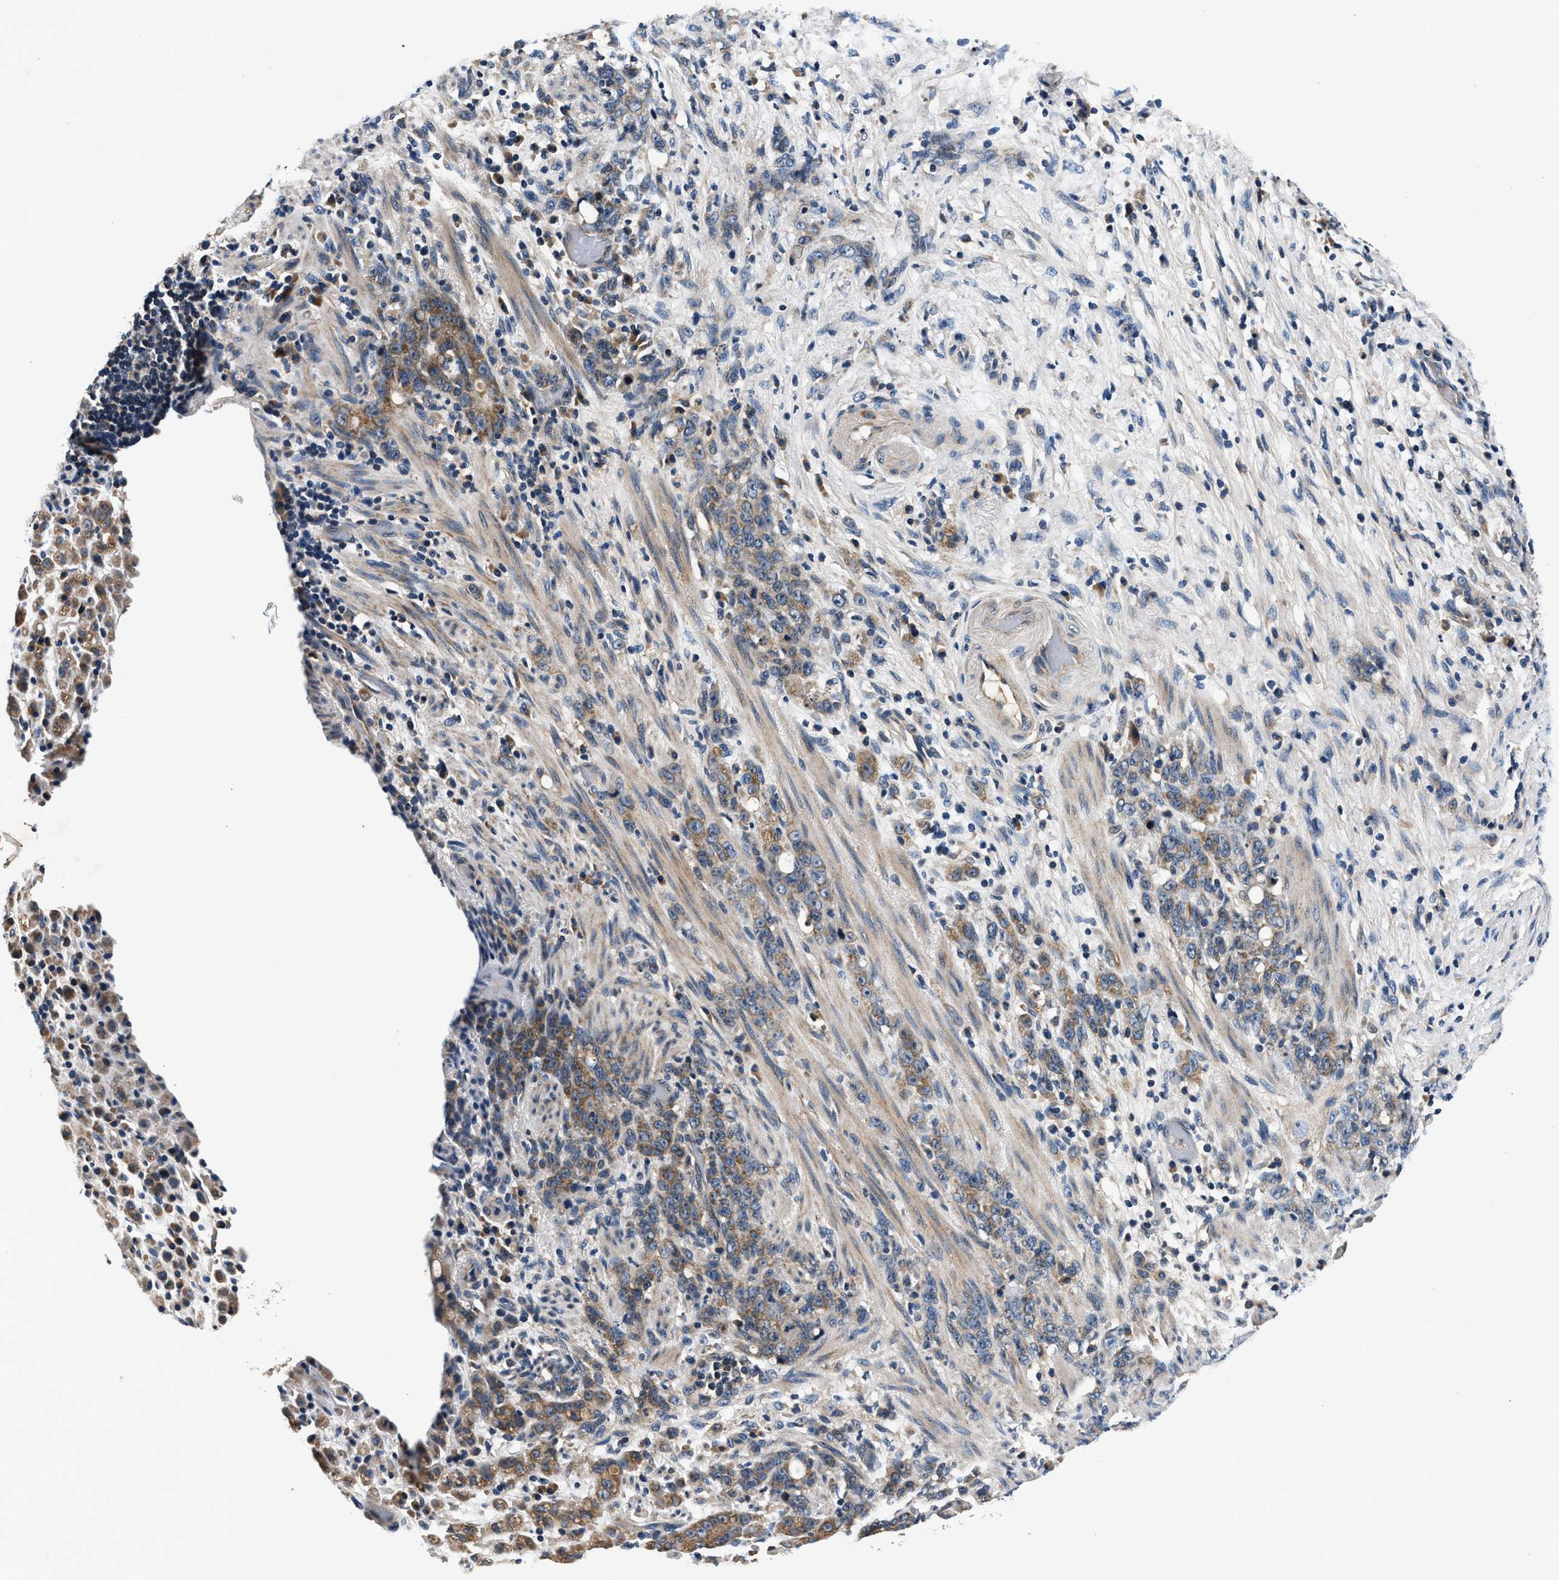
{"staining": {"intensity": "moderate", "quantity": "25%-75%", "location": "cytoplasmic/membranous"}, "tissue": "stomach cancer", "cell_type": "Tumor cells", "image_type": "cancer", "snomed": [{"axis": "morphology", "description": "Adenocarcinoma, NOS"}, {"axis": "topography", "description": "Stomach, lower"}], "caption": "Immunohistochemistry (IHC) micrograph of human stomach adenocarcinoma stained for a protein (brown), which reveals medium levels of moderate cytoplasmic/membranous expression in about 25%-75% of tumor cells.", "gene": "IMMT", "patient": {"sex": "male", "age": 88}}